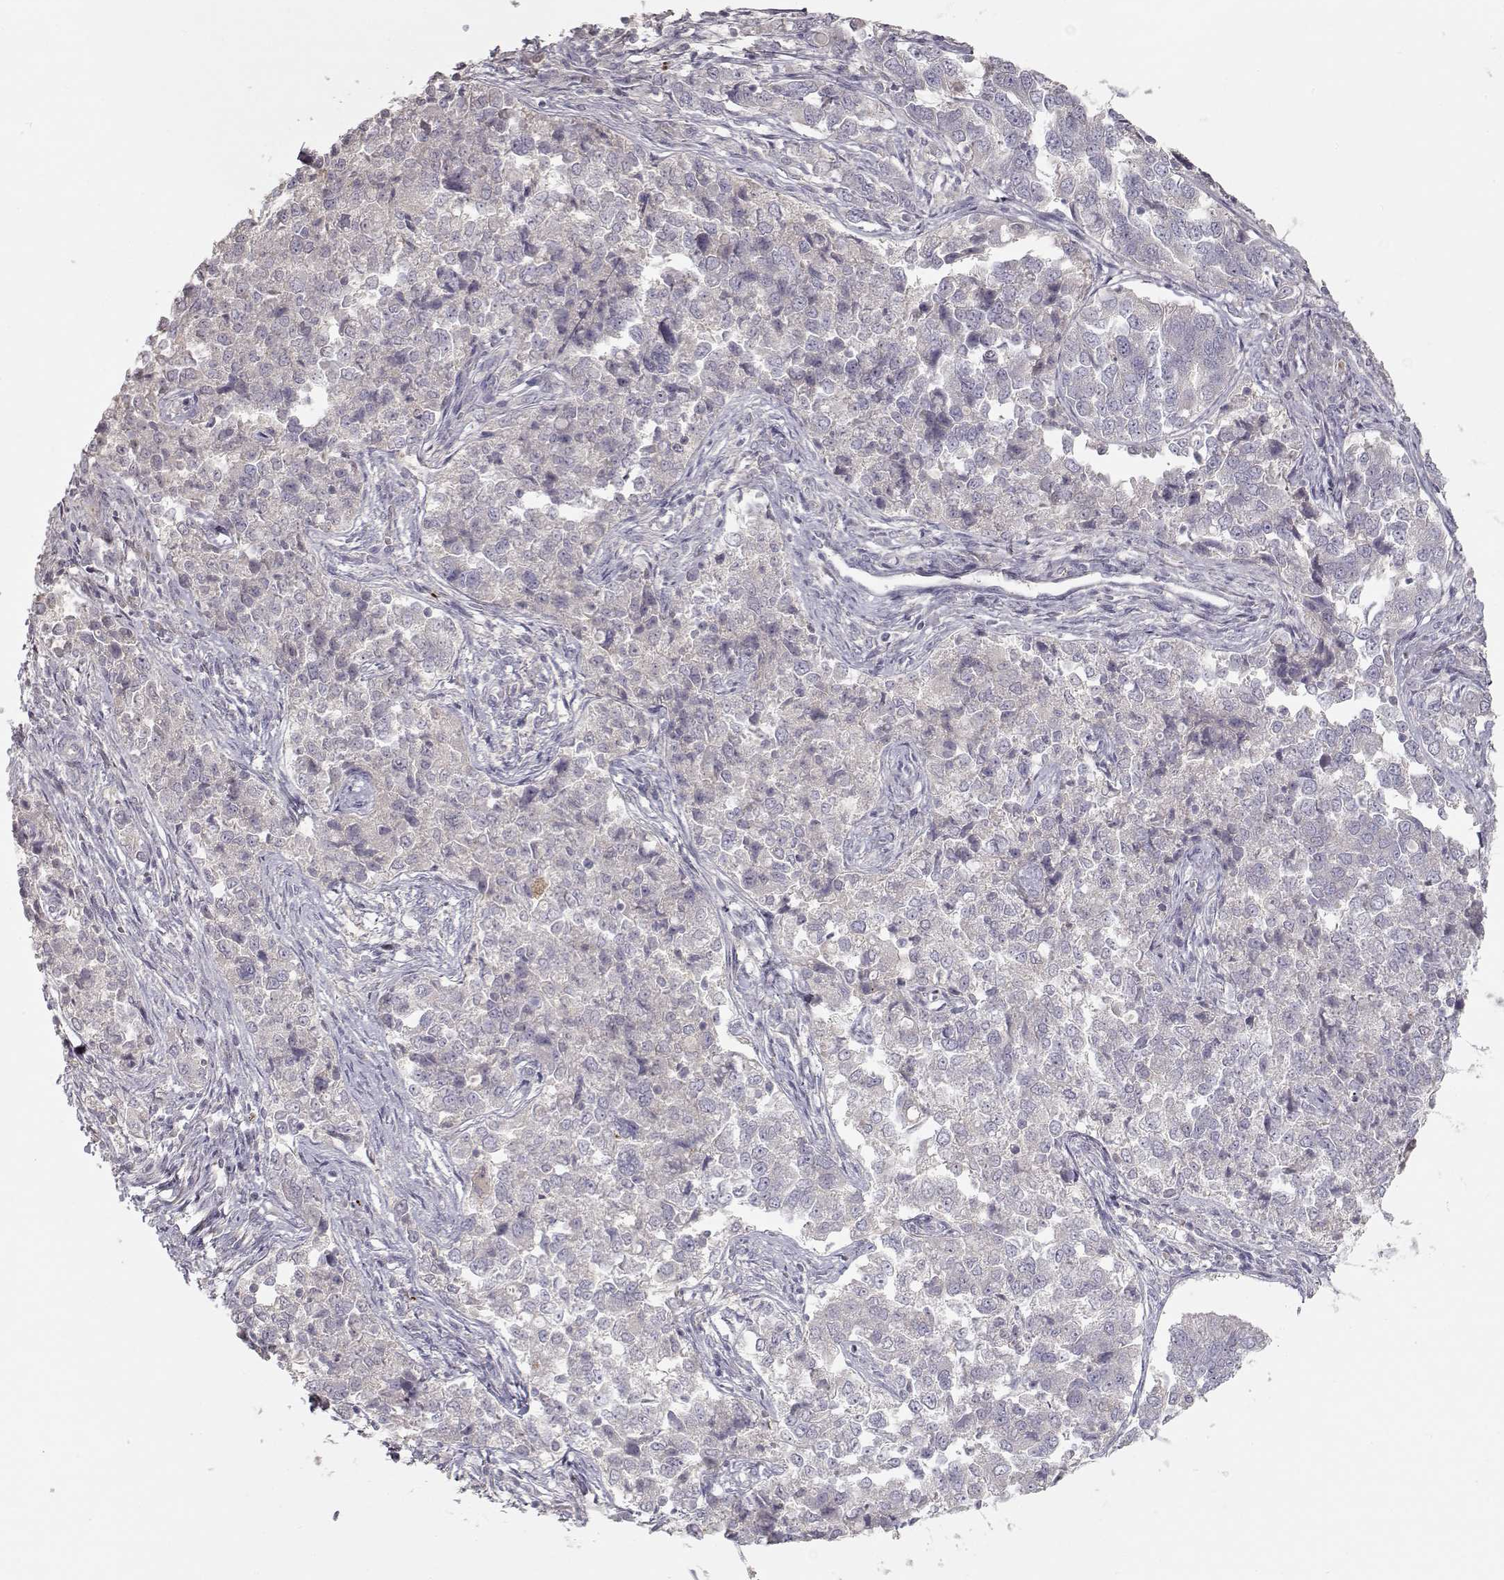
{"staining": {"intensity": "negative", "quantity": "none", "location": "none"}, "tissue": "endometrial cancer", "cell_type": "Tumor cells", "image_type": "cancer", "snomed": [{"axis": "morphology", "description": "Adenocarcinoma, NOS"}, {"axis": "topography", "description": "Endometrium"}], "caption": "This is a photomicrograph of immunohistochemistry (IHC) staining of adenocarcinoma (endometrial), which shows no positivity in tumor cells.", "gene": "ARHGAP8", "patient": {"sex": "female", "age": 43}}